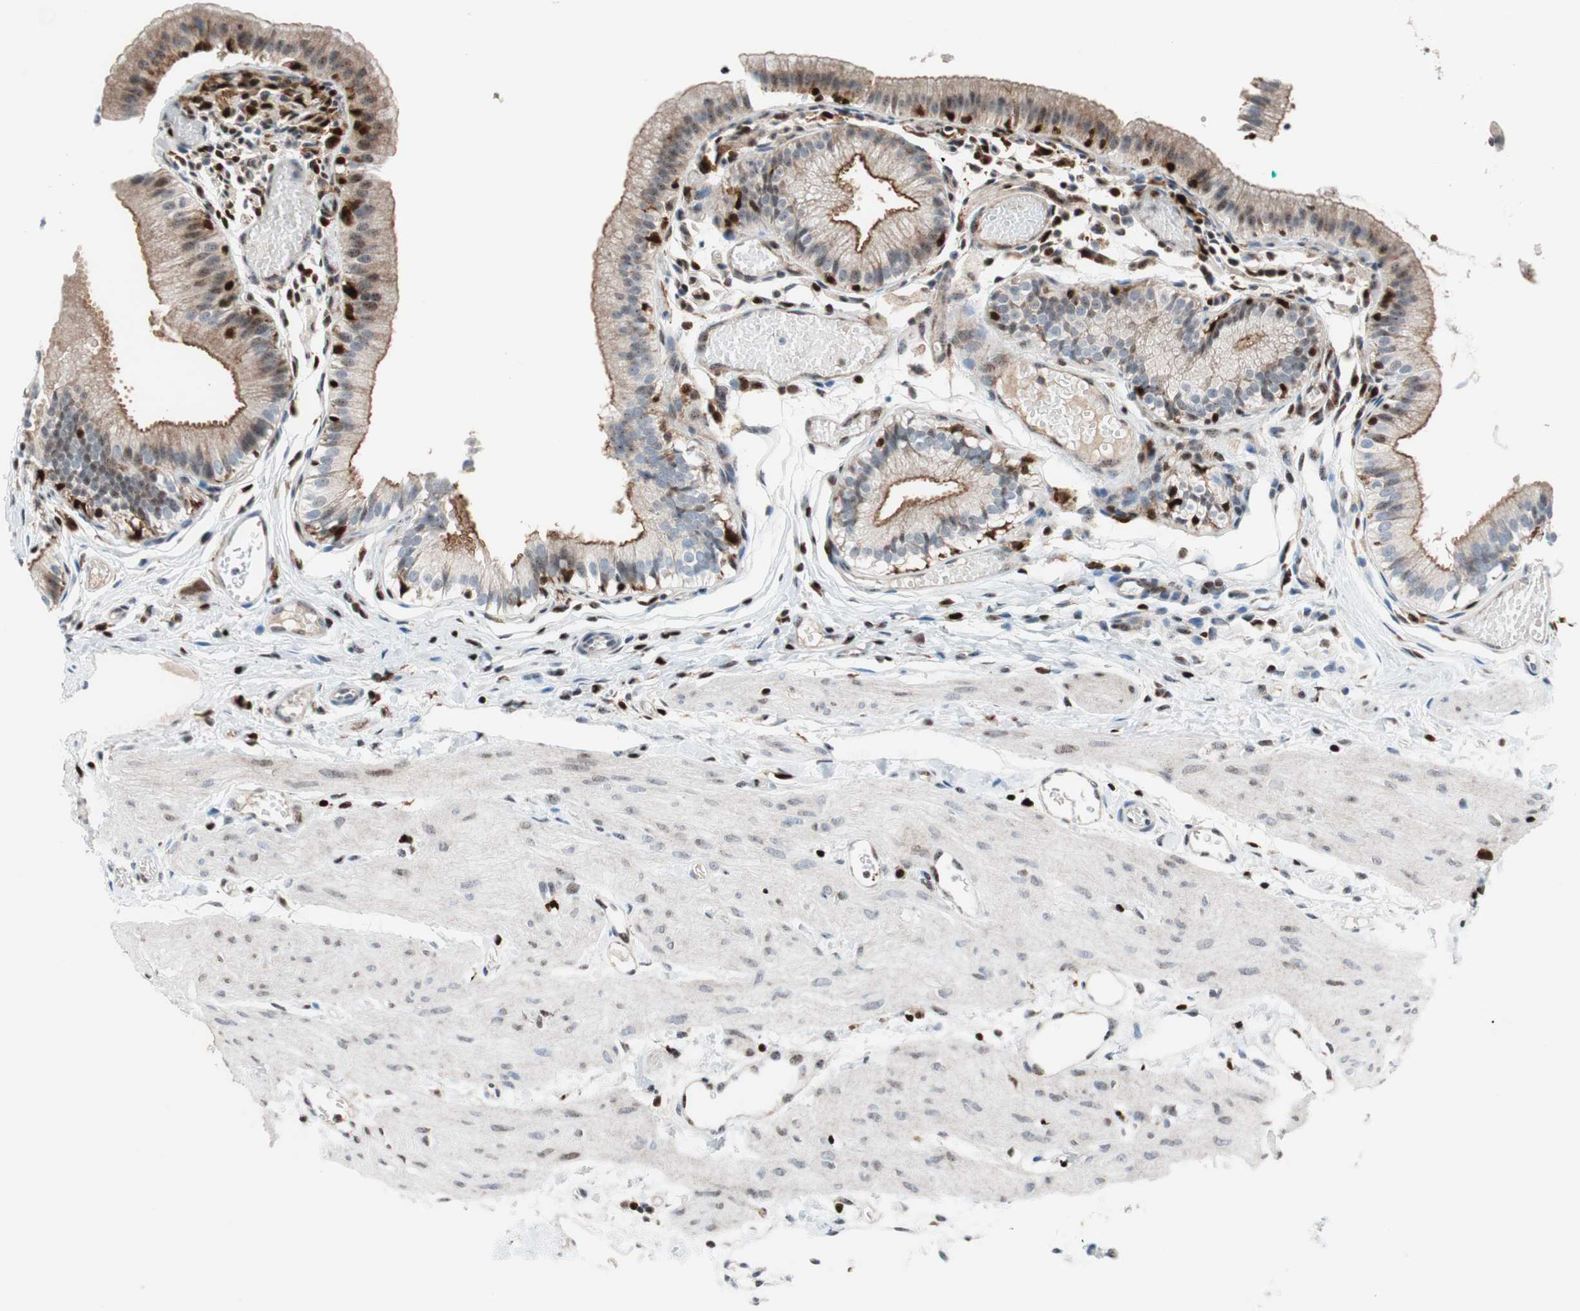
{"staining": {"intensity": "moderate", "quantity": ">75%", "location": "cytoplasmic/membranous,nuclear"}, "tissue": "gallbladder", "cell_type": "Glandular cells", "image_type": "normal", "snomed": [{"axis": "morphology", "description": "Normal tissue, NOS"}, {"axis": "topography", "description": "Gallbladder"}], "caption": "This is a photomicrograph of immunohistochemistry (IHC) staining of benign gallbladder, which shows moderate positivity in the cytoplasmic/membranous,nuclear of glandular cells.", "gene": "RGS10", "patient": {"sex": "female", "age": 26}}